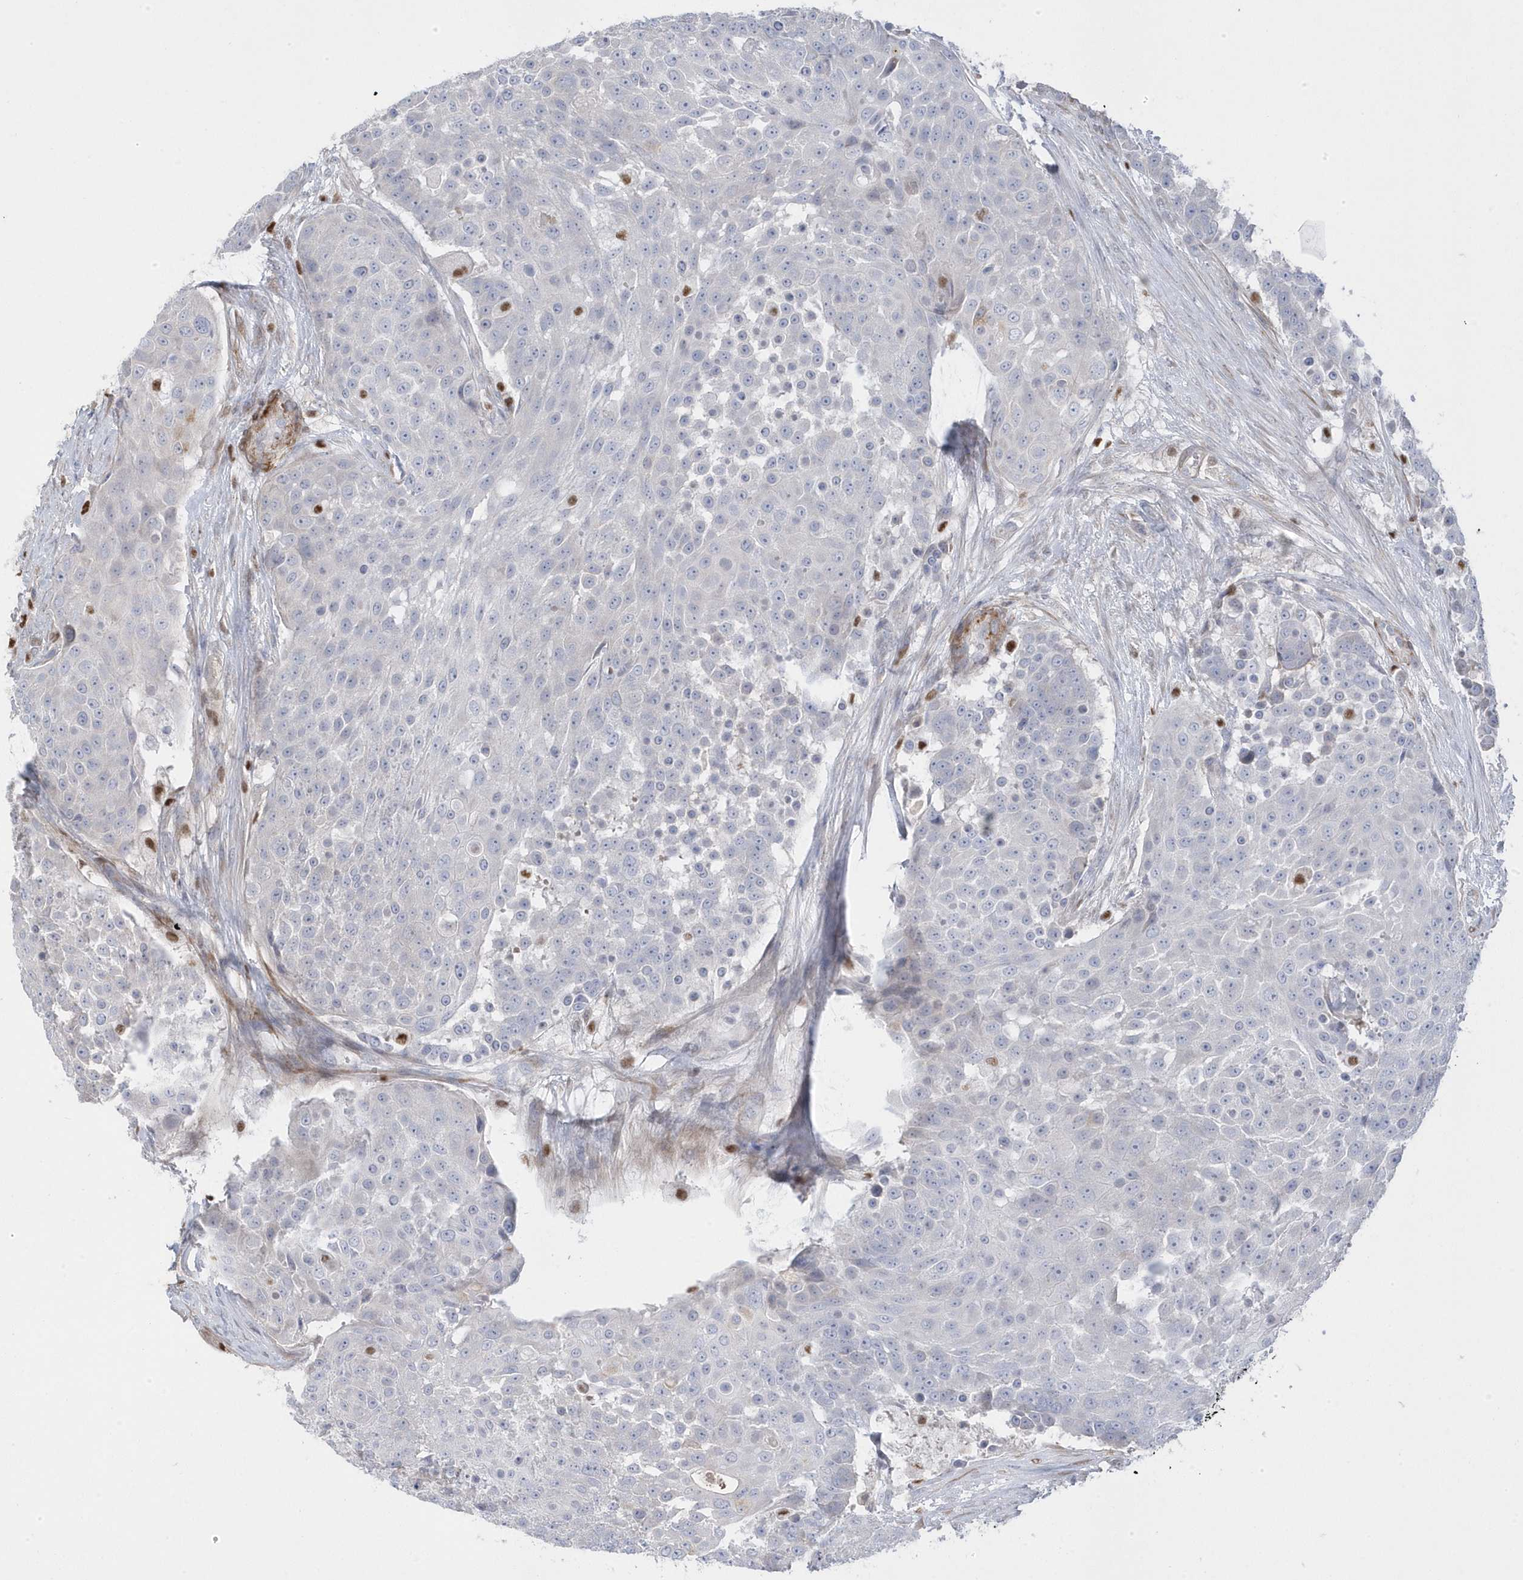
{"staining": {"intensity": "negative", "quantity": "none", "location": "none"}, "tissue": "urothelial cancer", "cell_type": "Tumor cells", "image_type": "cancer", "snomed": [{"axis": "morphology", "description": "Urothelial carcinoma, High grade"}, {"axis": "topography", "description": "Urinary bladder"}], "caption": "Histopathology image shows no protein staining in tumor cells of urothelial carcinoma (high-grade) tissue.", "gene": "GTPBP6", "patient": {"sex": "female", "age": 63}}